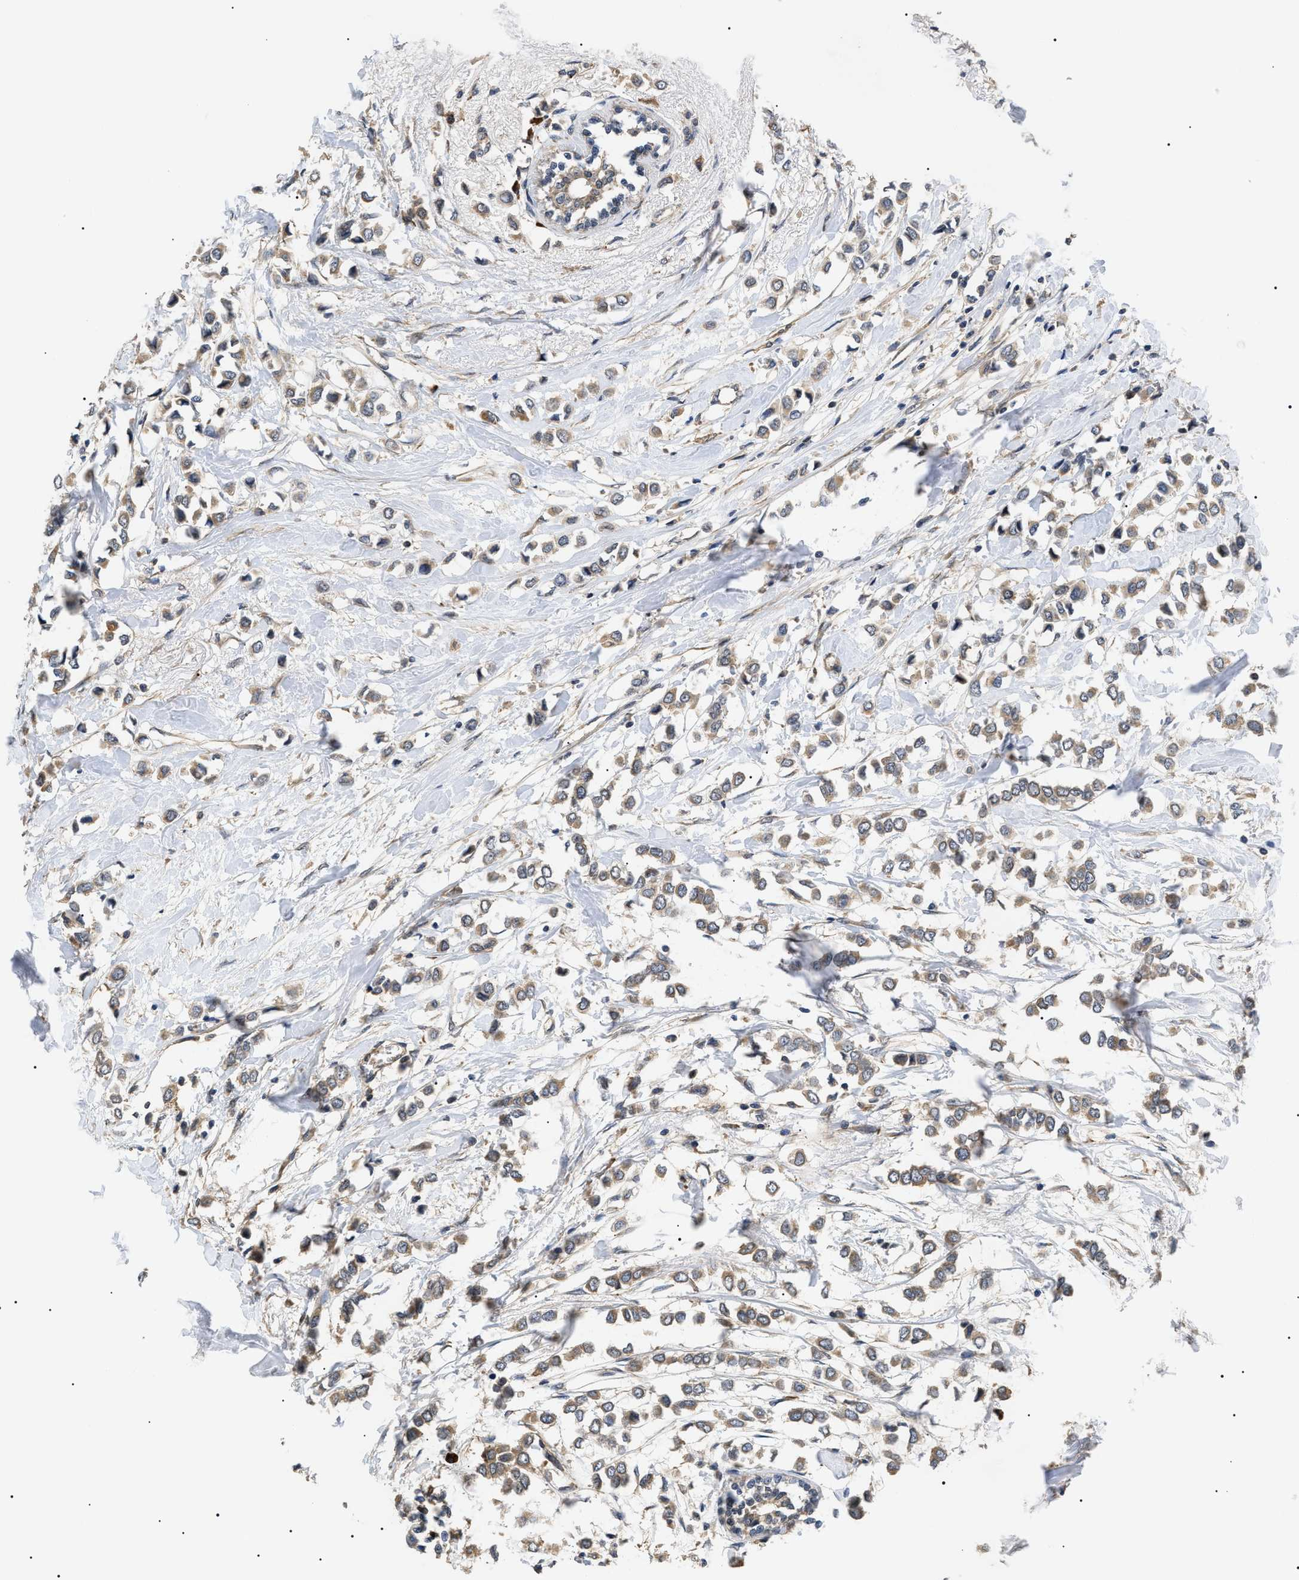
{"staining": {"intensity": "moderate", "quantity": ">75%", "location": "cytoplasmic/membranous"}, "tissue": "breast cancer", "cell_type": "Tumor cells", "image_type": "cancer", "snomed": [{"axis": "morphology", "description": "Lobular carcinoma"}, {"axis": "topography", "description": "Breast"}], "caption": "Tumor cells display medium levels of moderate cytoplasmic/membranous staining in approximately >75% of cells in lobular carcinoma (breast). (IHC, brightfield microscopy, high magnification).", "gene": "ASTL", "patient": {"sex": "female", "age": 51}}